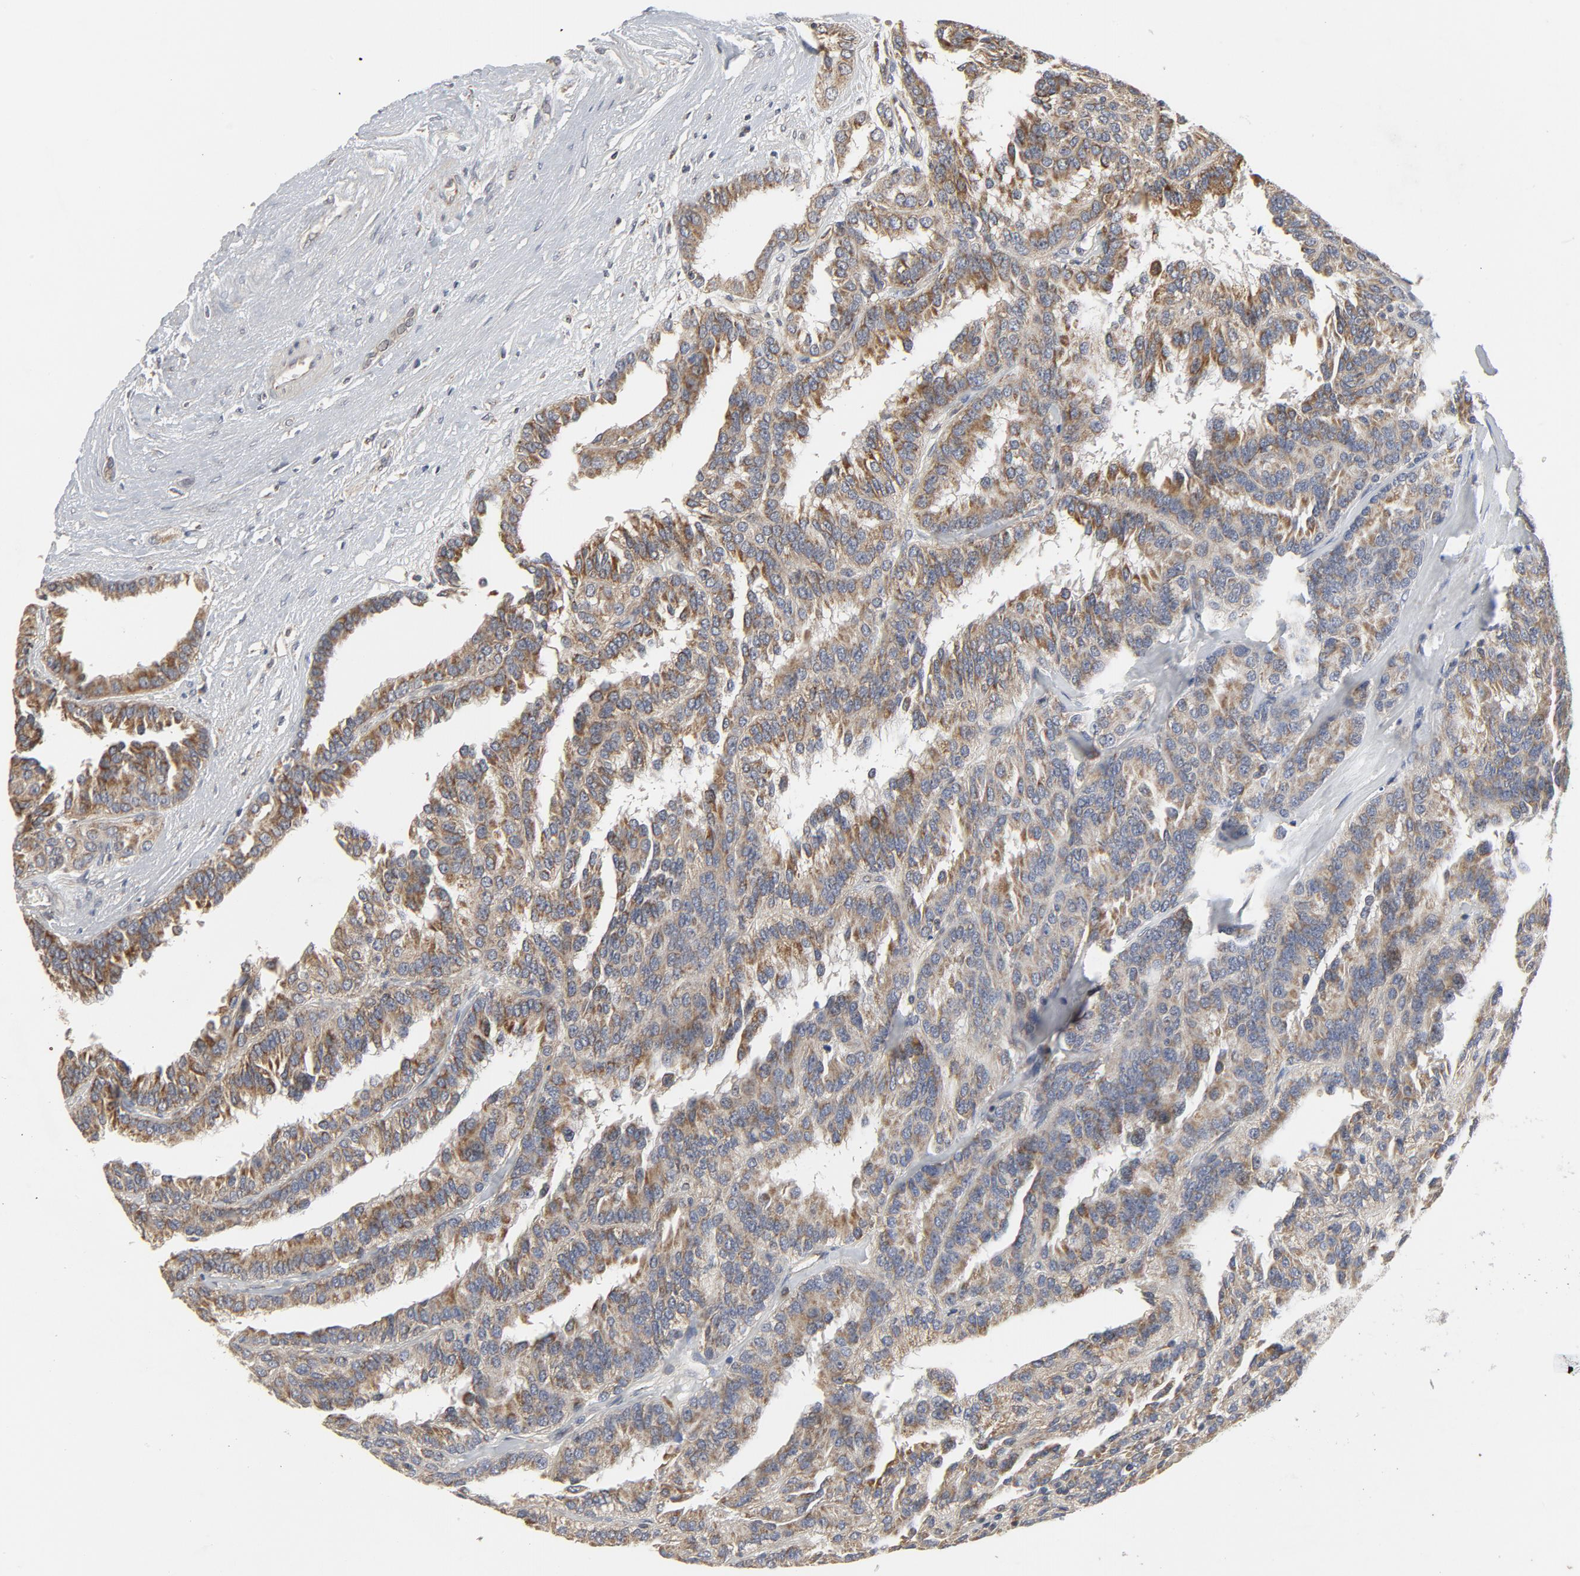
{"staining": {"intensity": "strong", "quantity": ">75%", "location": "cytoplasmic/membranous"}, "tissue": "renal cancer", "cell_type": "Tumor cells", "image_type": "cancer", "snomed": [{"axis": "morphology", "description": "Adenocarcinoma, NOS"}, {"axis": "topography", "description": "Kidney"}], "caption": "Adenocarcinoma (renal) stained for a protein (brown) demonstrates strong cytoplasmic/membranous positive staining in about >75% of tumor cells.", "gene": "C14orf119", "patient": {"sex": "male", "age": 46}}